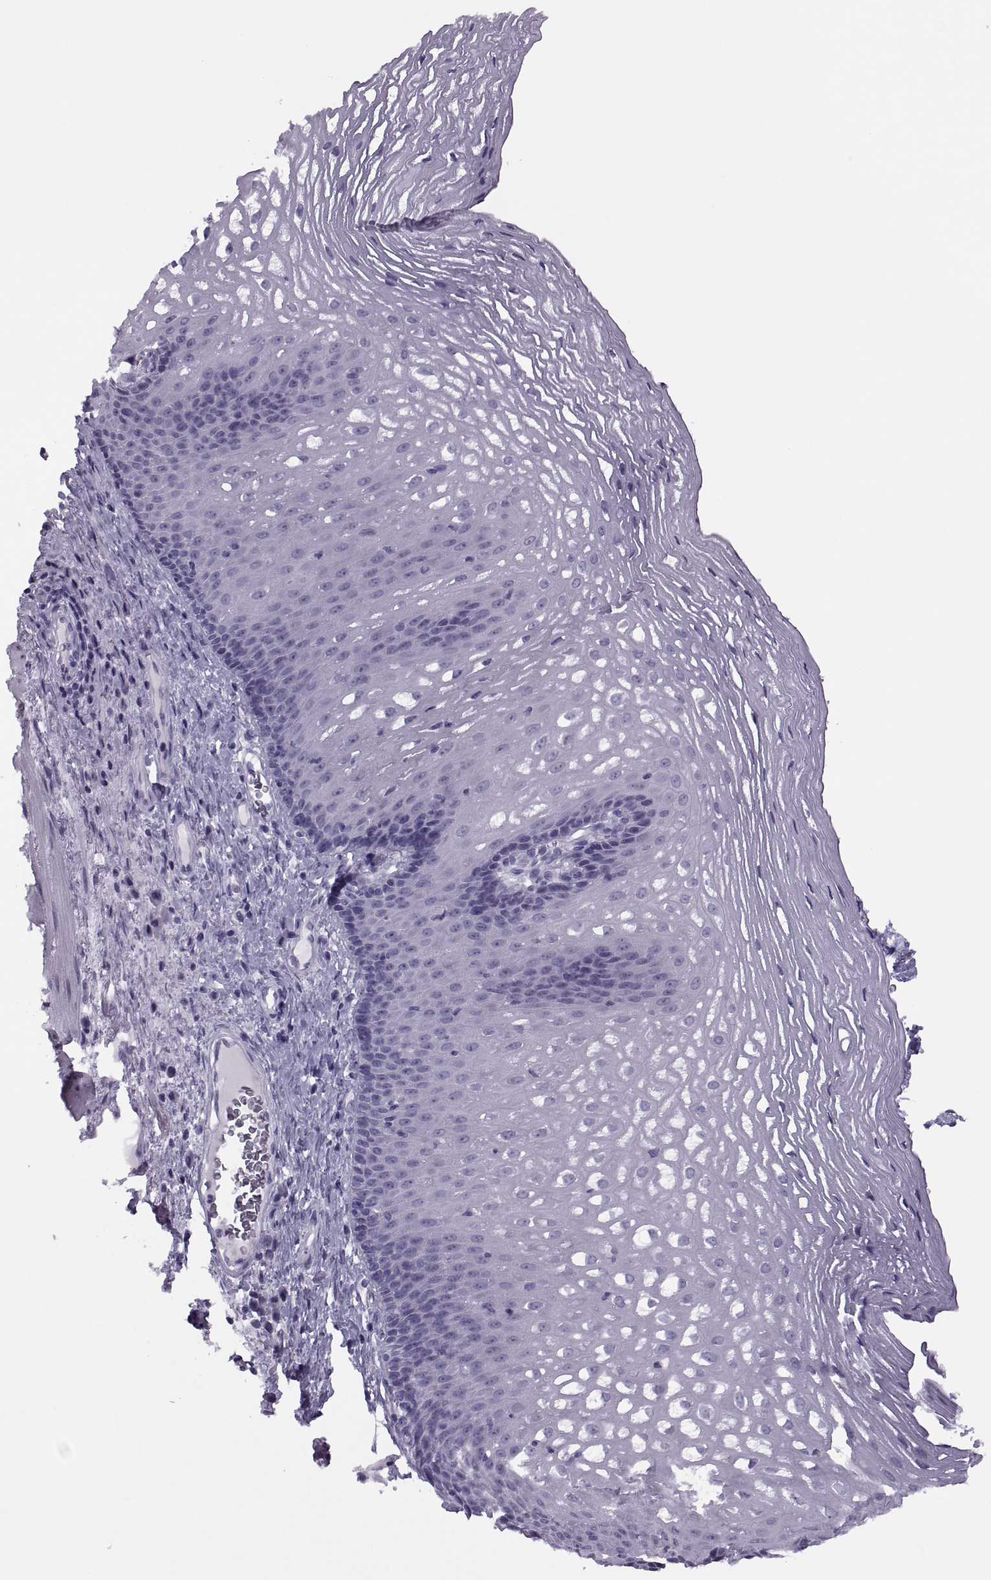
{"staining": {"intensity": "negative", "quantity": "none", "location": "none"}, "tissue": "esophagus", "cell_type": "Squamous epithelial cells", "image_type": "normal", "snomed": [{"axis": "morphology", "description": "Normal tissue, NOS"}, {"axis": "topography", "description": "Esophagus"}], "caption": "DAB (3,3'-diaminobenzidine) immunohistochemical staining of normal human esophagus demonstrates no significant expression in squamous epithelial cells.", "gene": "FAM24A", "patient": {"sex": "male", "age": 76}}